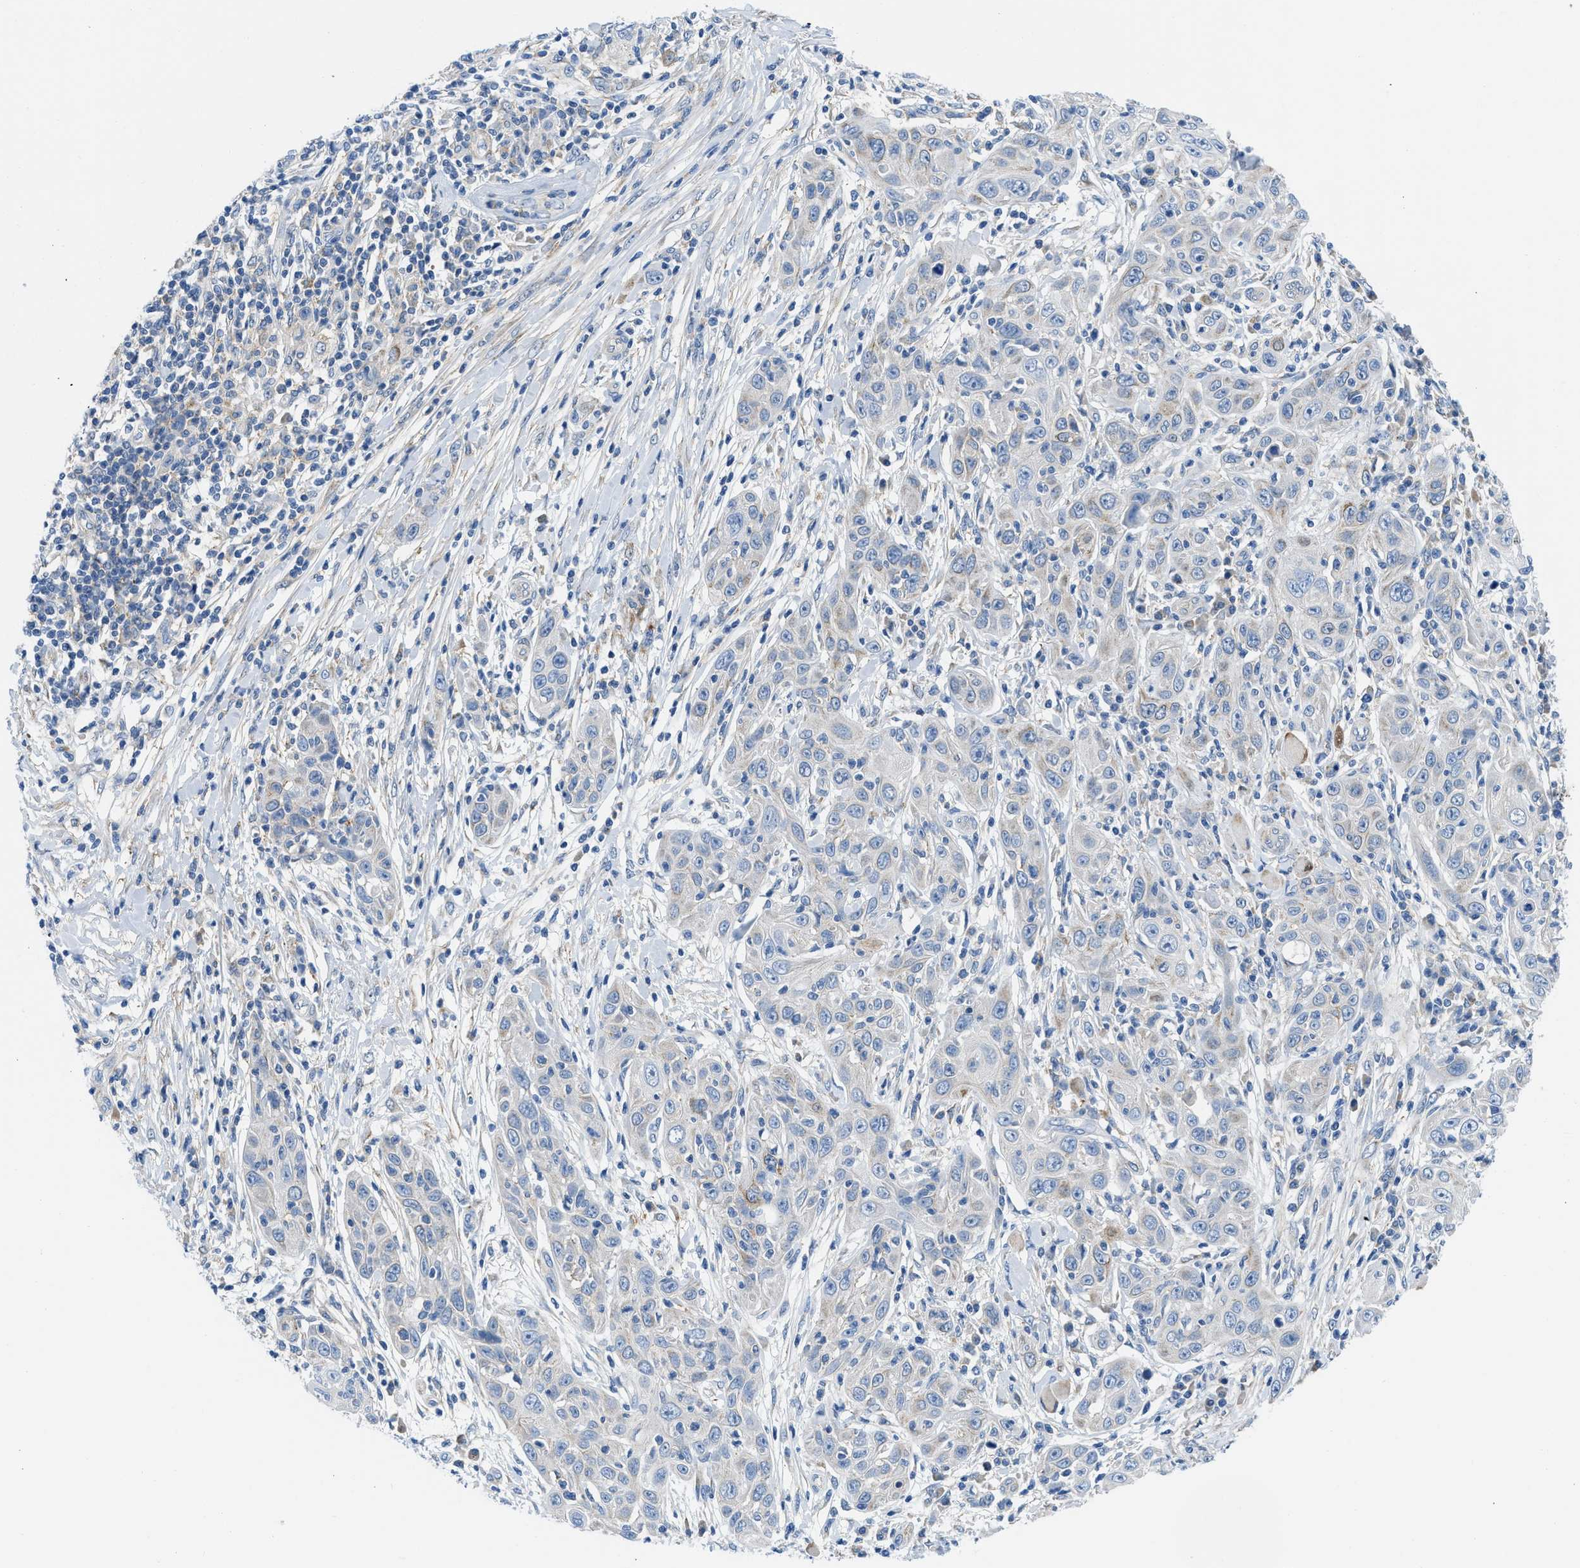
{"staining": {"intensity": "weak", "quantity": "<25%", "location": "cytoplasmic/membranous"}, "tissue": "skin cancer", "cell_type": "Tumor cells", "image_type": "cancer", "snomed": [{"axis": "morphology", "description": "Squamous cell carcinoma, NOS"}, {"axis": "topography", "description": "Skin"}], "caption": "This is an IHC micrograph of skin squamous cell carcinoma. There is no staining in tumor cells.", "gene": "BNC2", "patient": {"sex": "female", "age": 88}}